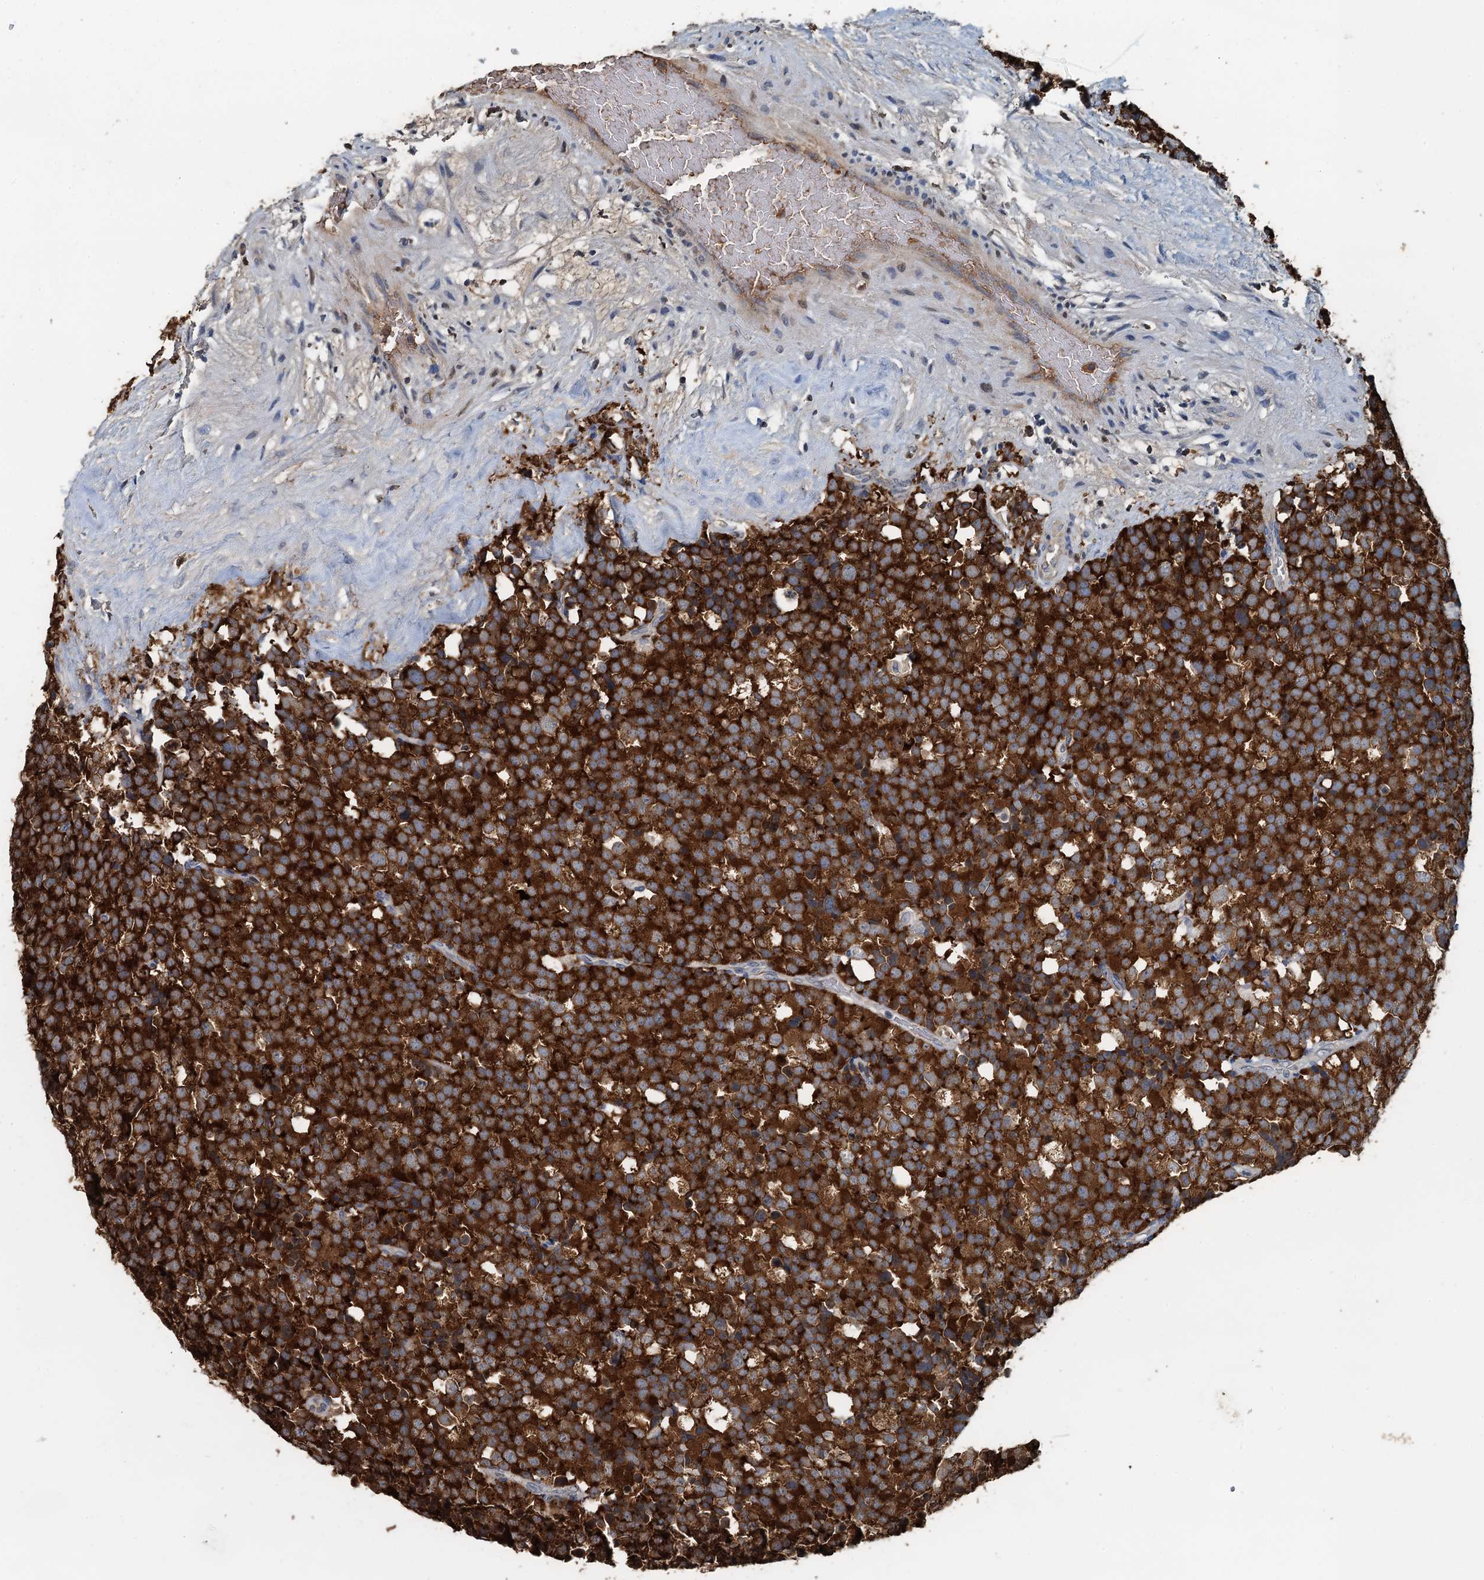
{"staining": {"intensity": "strong", "quantity": ">75%", "location": "cytoplasmic/membranous"}, "tissue": "testis cancer", "cell_type": "Tumor cells", "image_type": "cancer", "snomed": [{"axis": "morphology", "description": "Seminoma, NOS"}, {"axis": "topography", "description": "Testis"}], "caption": "Immunohistochemical staining of seminoma (testis) exhibits strong cytoplasmic/membranous protein positivity in approximately >75% of tumor cells.", "gene": "LSM14B", "patient": {"sex": "male", "age": 71}}